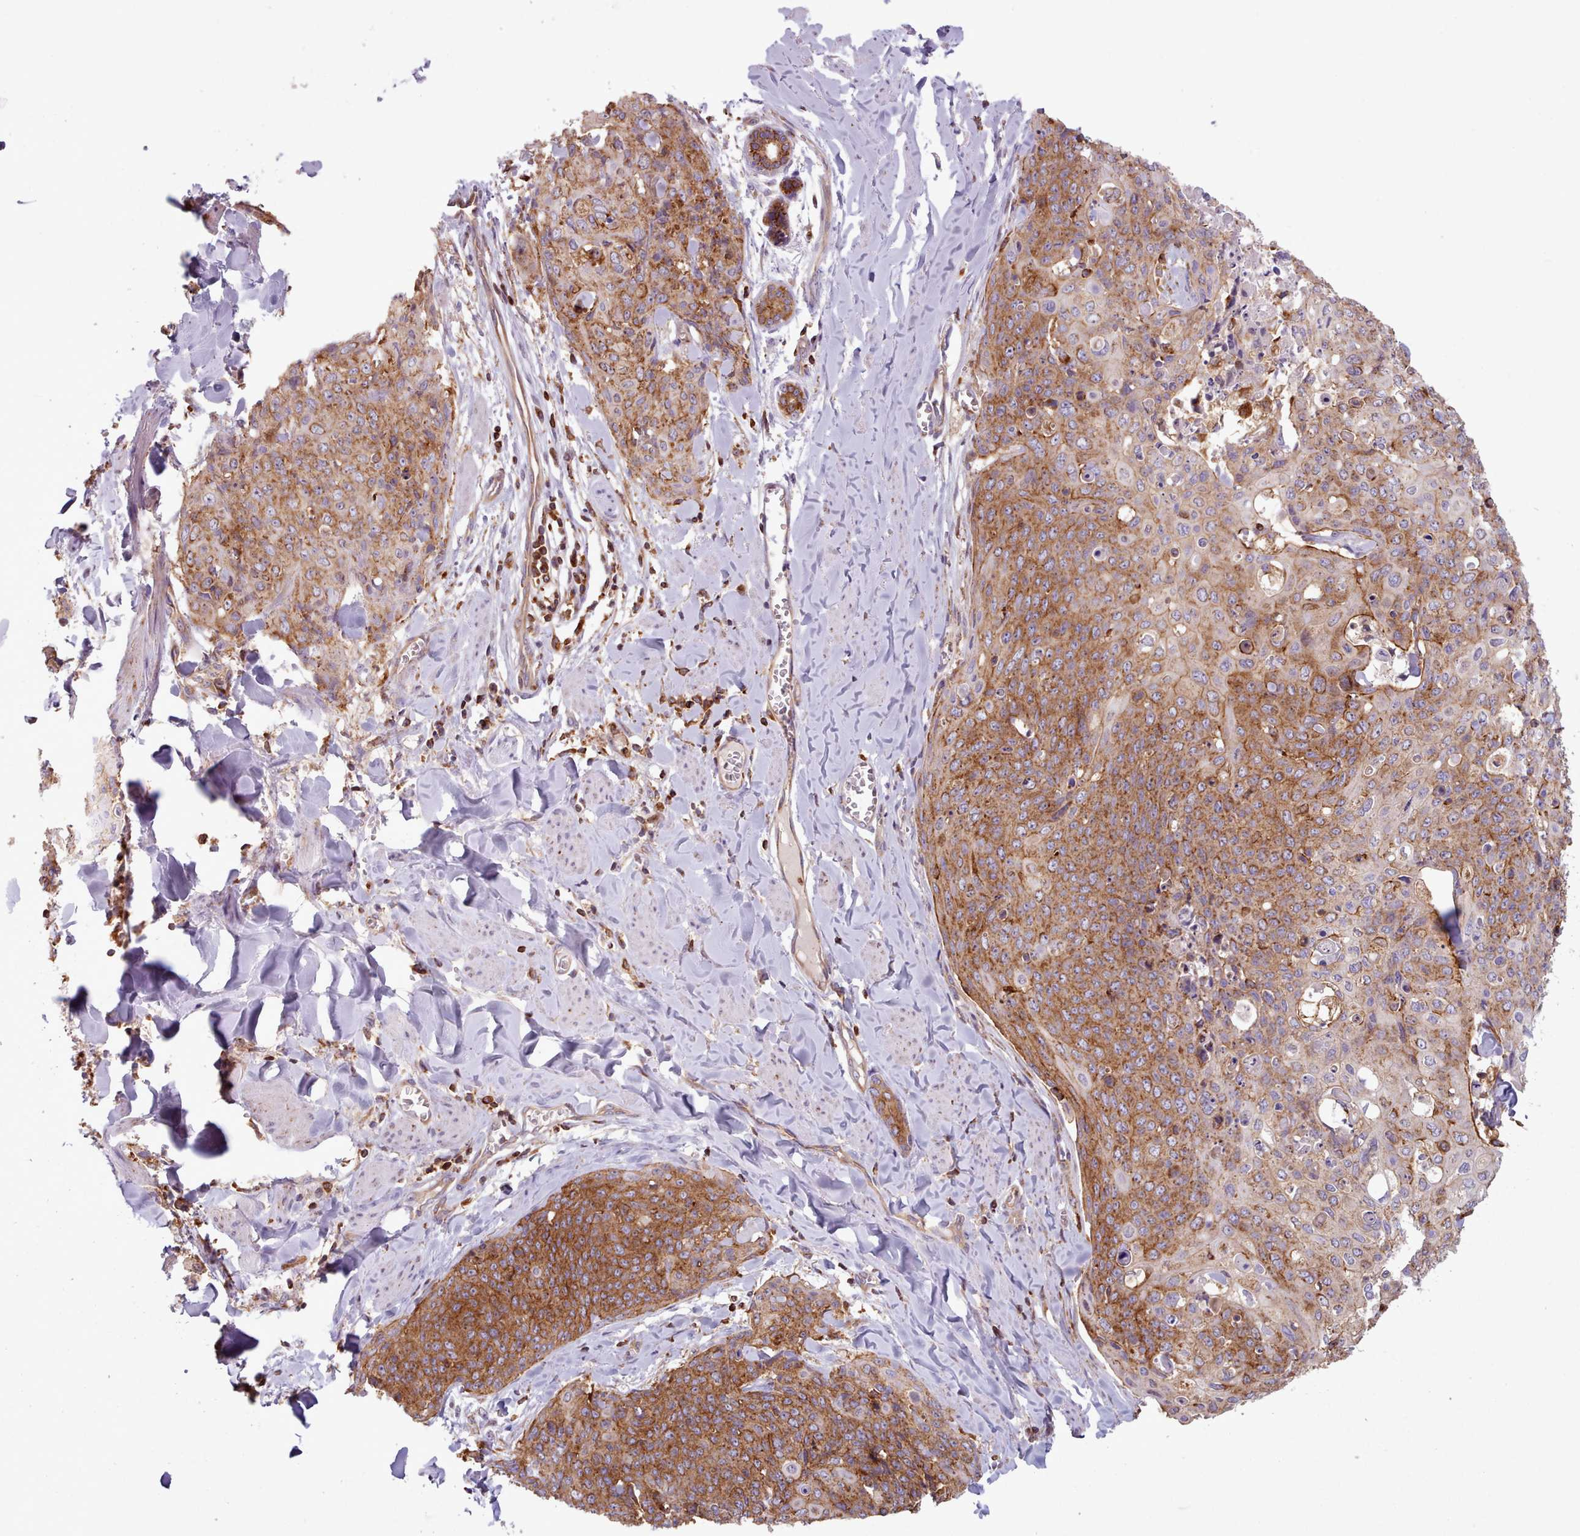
{"staining": {"intensity": "moderate", "quantity": ">75%", "location": "cytoplasmic/membranous"}, "tissue": "skin cancer", "cell_type": "Tumor cells", "image_type": "cancer", "snomed": [{"axis": "morphology", "description": "Squamous cell carcinoma, NOS"}, {"axis": "topography", "description": "Skin"}, {"axis": "topography", "description": "Vulva"}], "caption": "Immunohistochemistry photomicrograph of neoplastic tissue: skin cancer stained using IHC demonstrates medium levels of moderate protein expression localized specifically in the cytoplasmic/membranous of tumor cells, appearing as a cytoplasmic/membranous brown color.", "gene": "CRYBG1", "patient": {"sex": "female", "age": 85}}